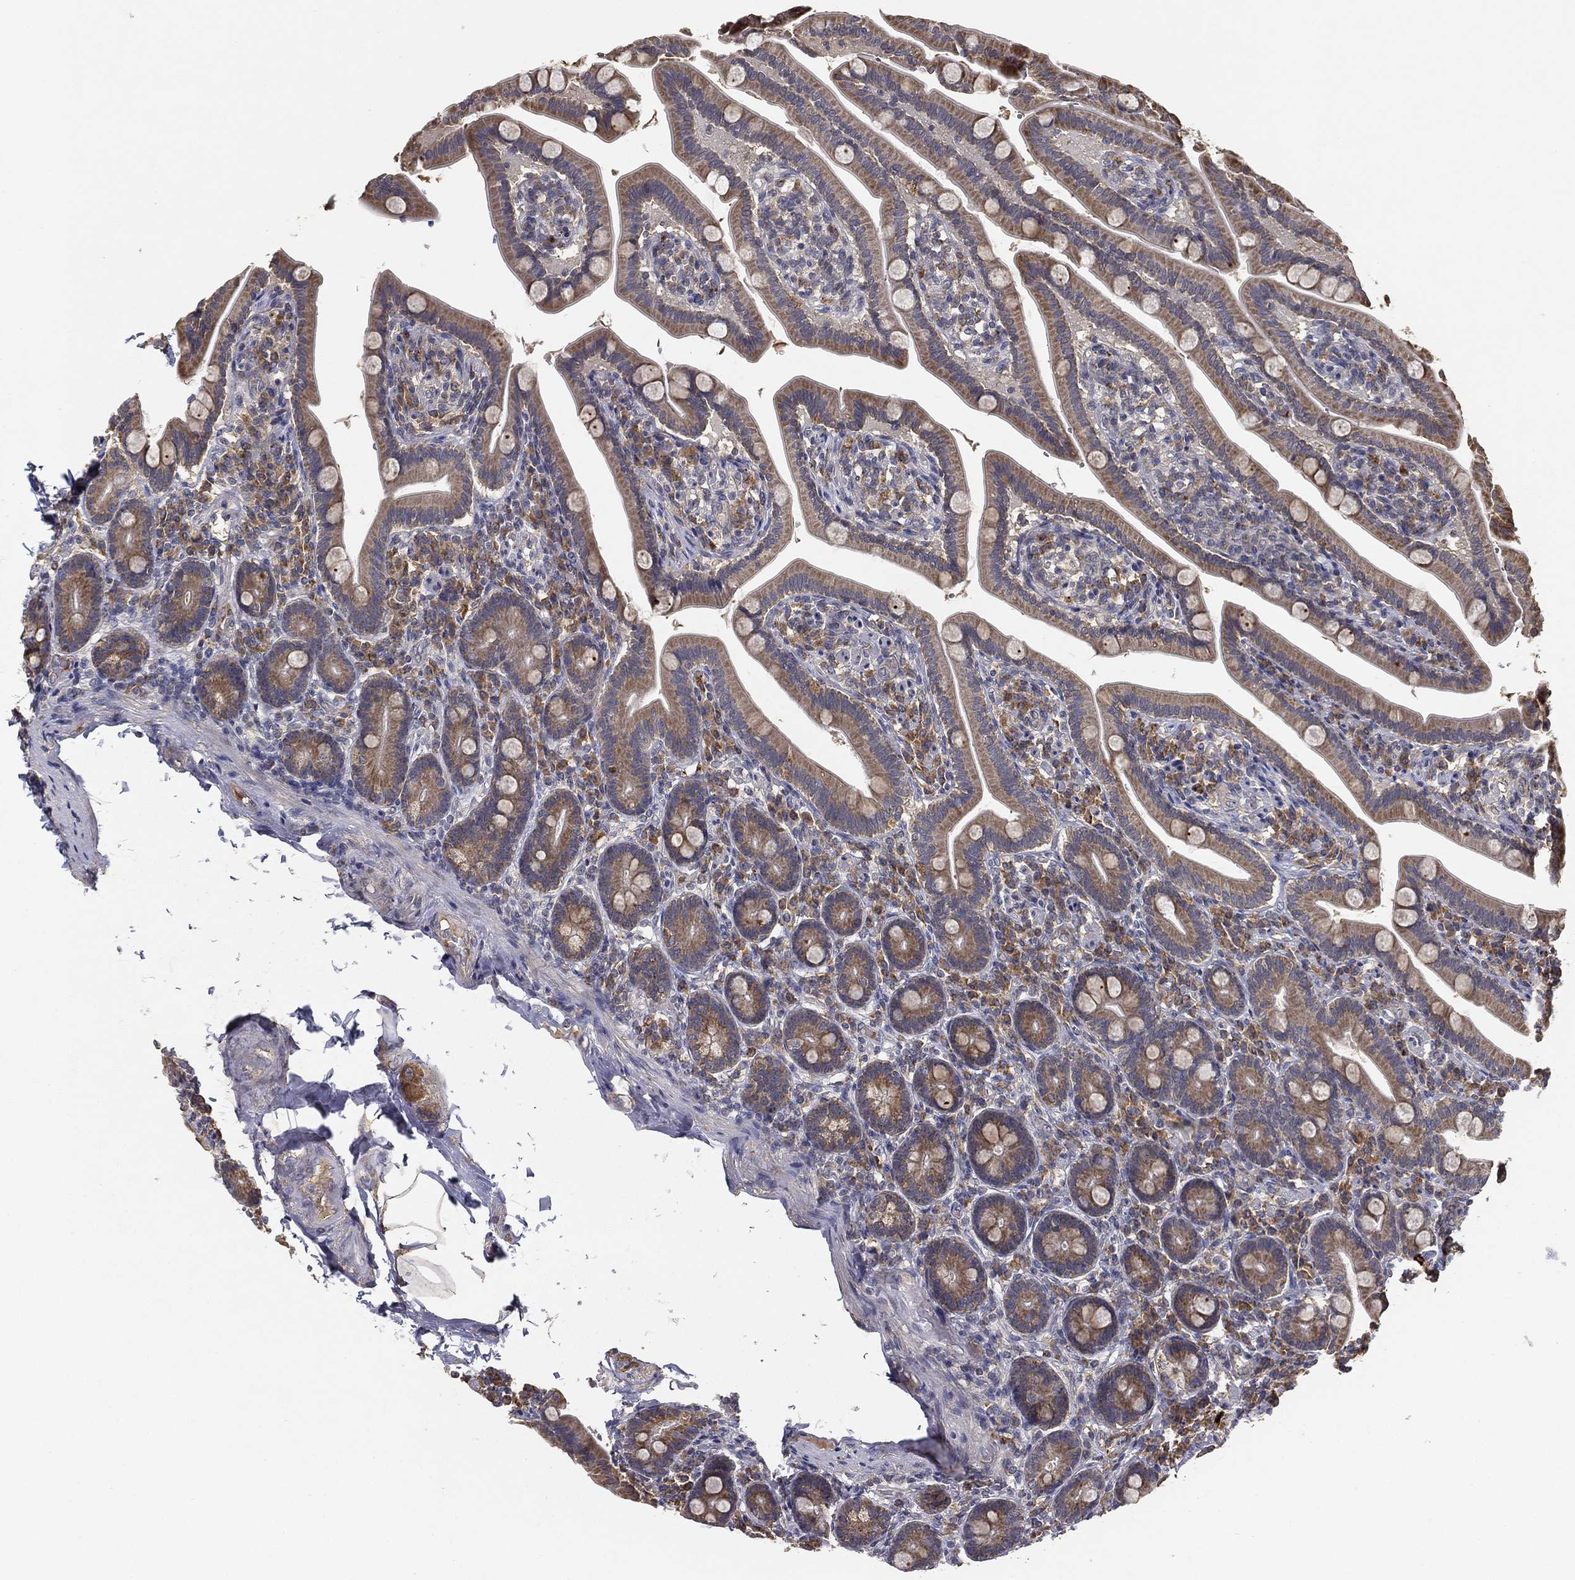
{"staining": {"intensity": "moderate", "quantity": ">75%", "location": "cytoplasmic/membranous"}, "tissue": "small intestine", "cell_type": "Glandular cells", "image_type": "normal", "snomed": [{"axis": "morphology", "description": "Normal tissue, NOS"}, {"axis": "topography", "description": "Small intestine"}], "caption": "IHC (DAB (3,3'-diaminobenzidine)) staining of benign small intestine shows moderate cytoplasmic/membranous protein expression in about >75% of glandular cells. (DAB (3,3'-diaminobenzidine) = brown stain, brightfield microscopy at high magnification).", "gene": "MT", "patient": {"sex": "male", "age": 66}}